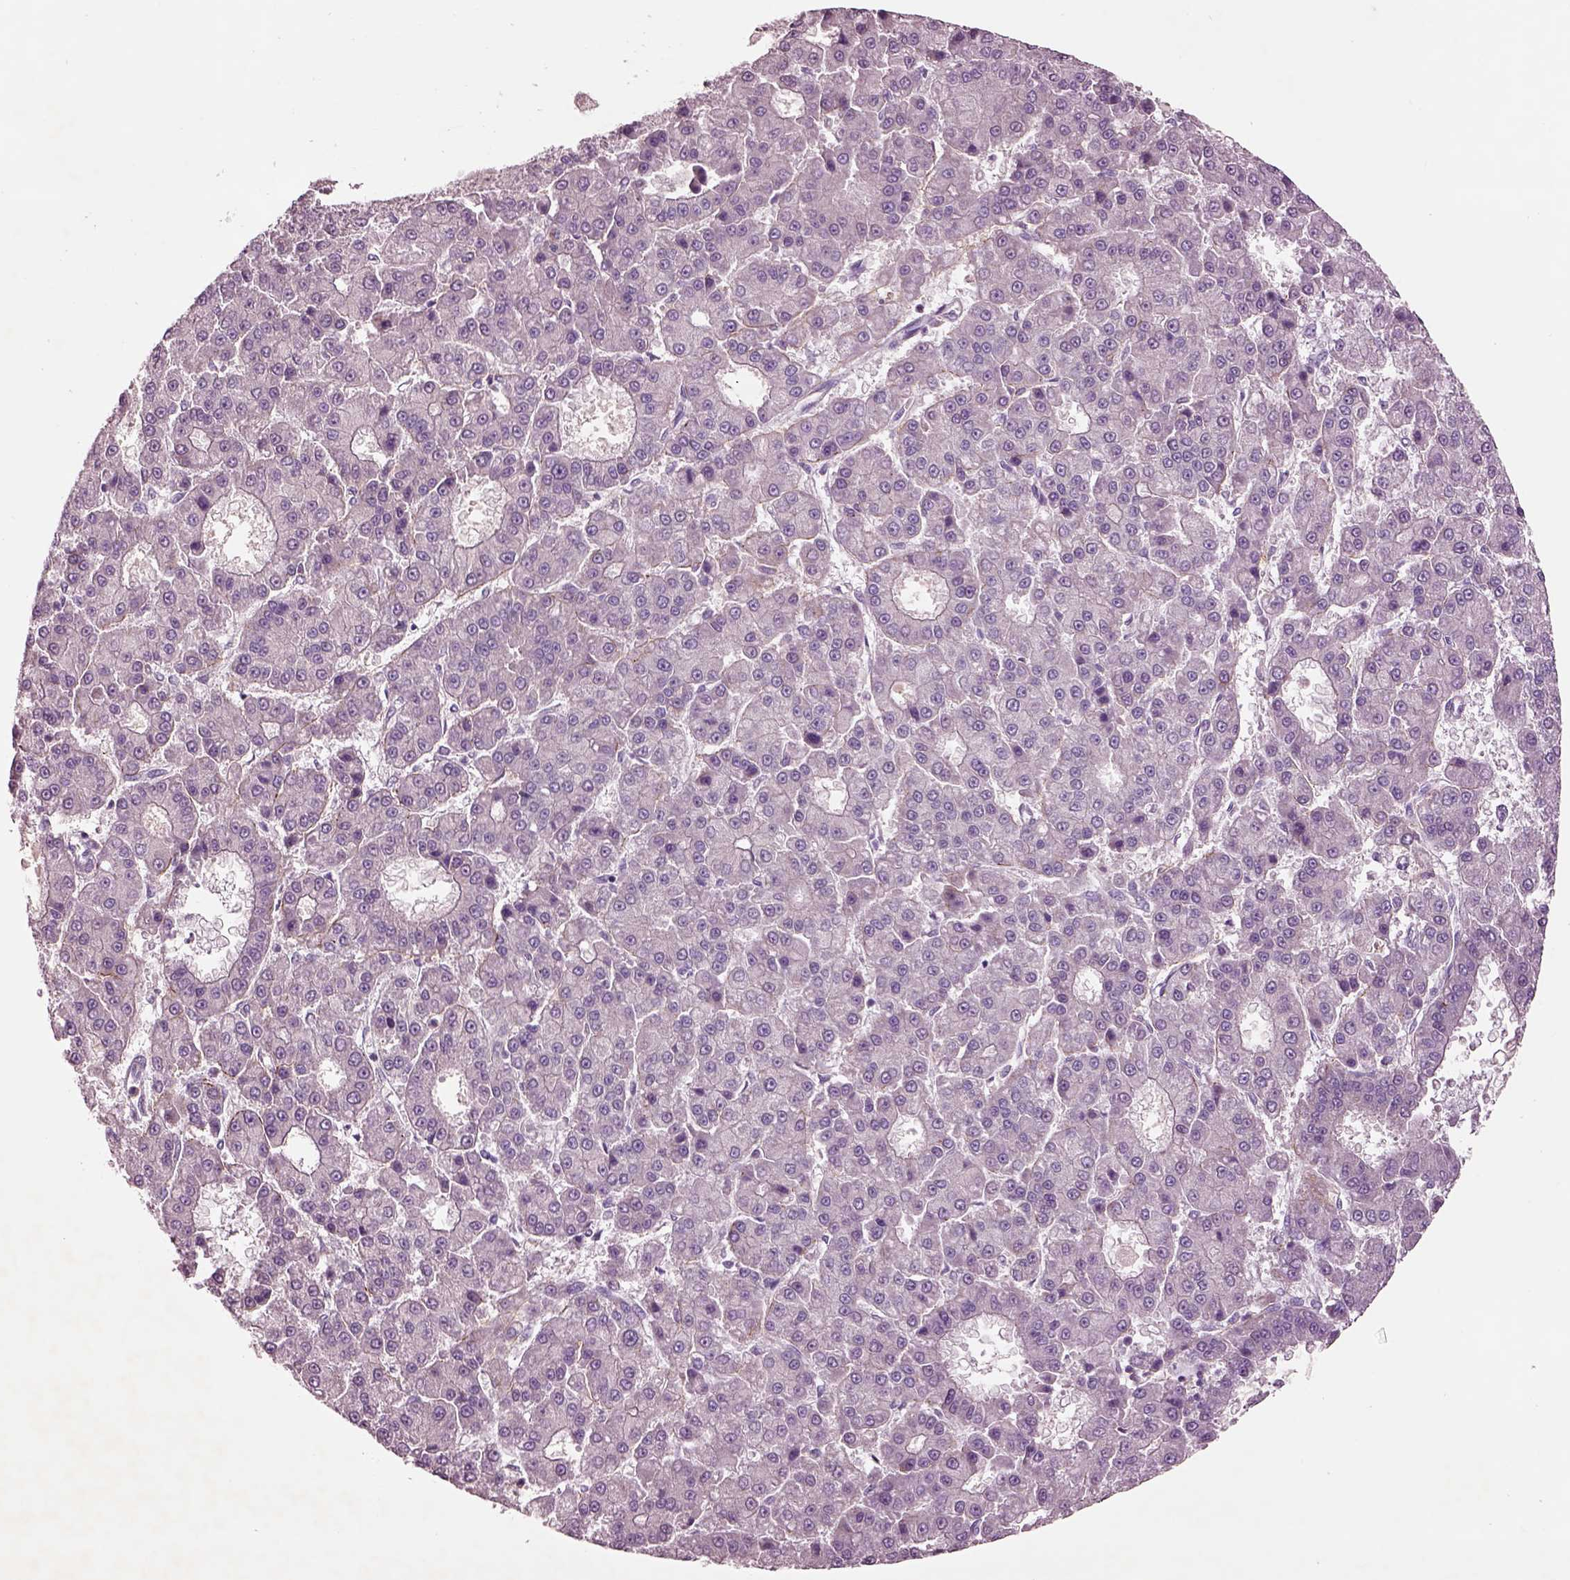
{"staining": {"intensity": "negative", "quantity": "none", "location": "none"}, "tissue": "liver cancer", "cell_type": "Tumor cells", "image_type": "cancer", "snomed": [{"axis": "morphology", "description": "Carcinoma, Hepatocellular, NOS"}, {"axis": "topography", "description": "Liver"}], "caption": "This is a image of IHC staining of liver cancer, which shows no expression in tumor cells.", "gene": "SEC23A", "patient": {"sex": "male", "age": 70}}